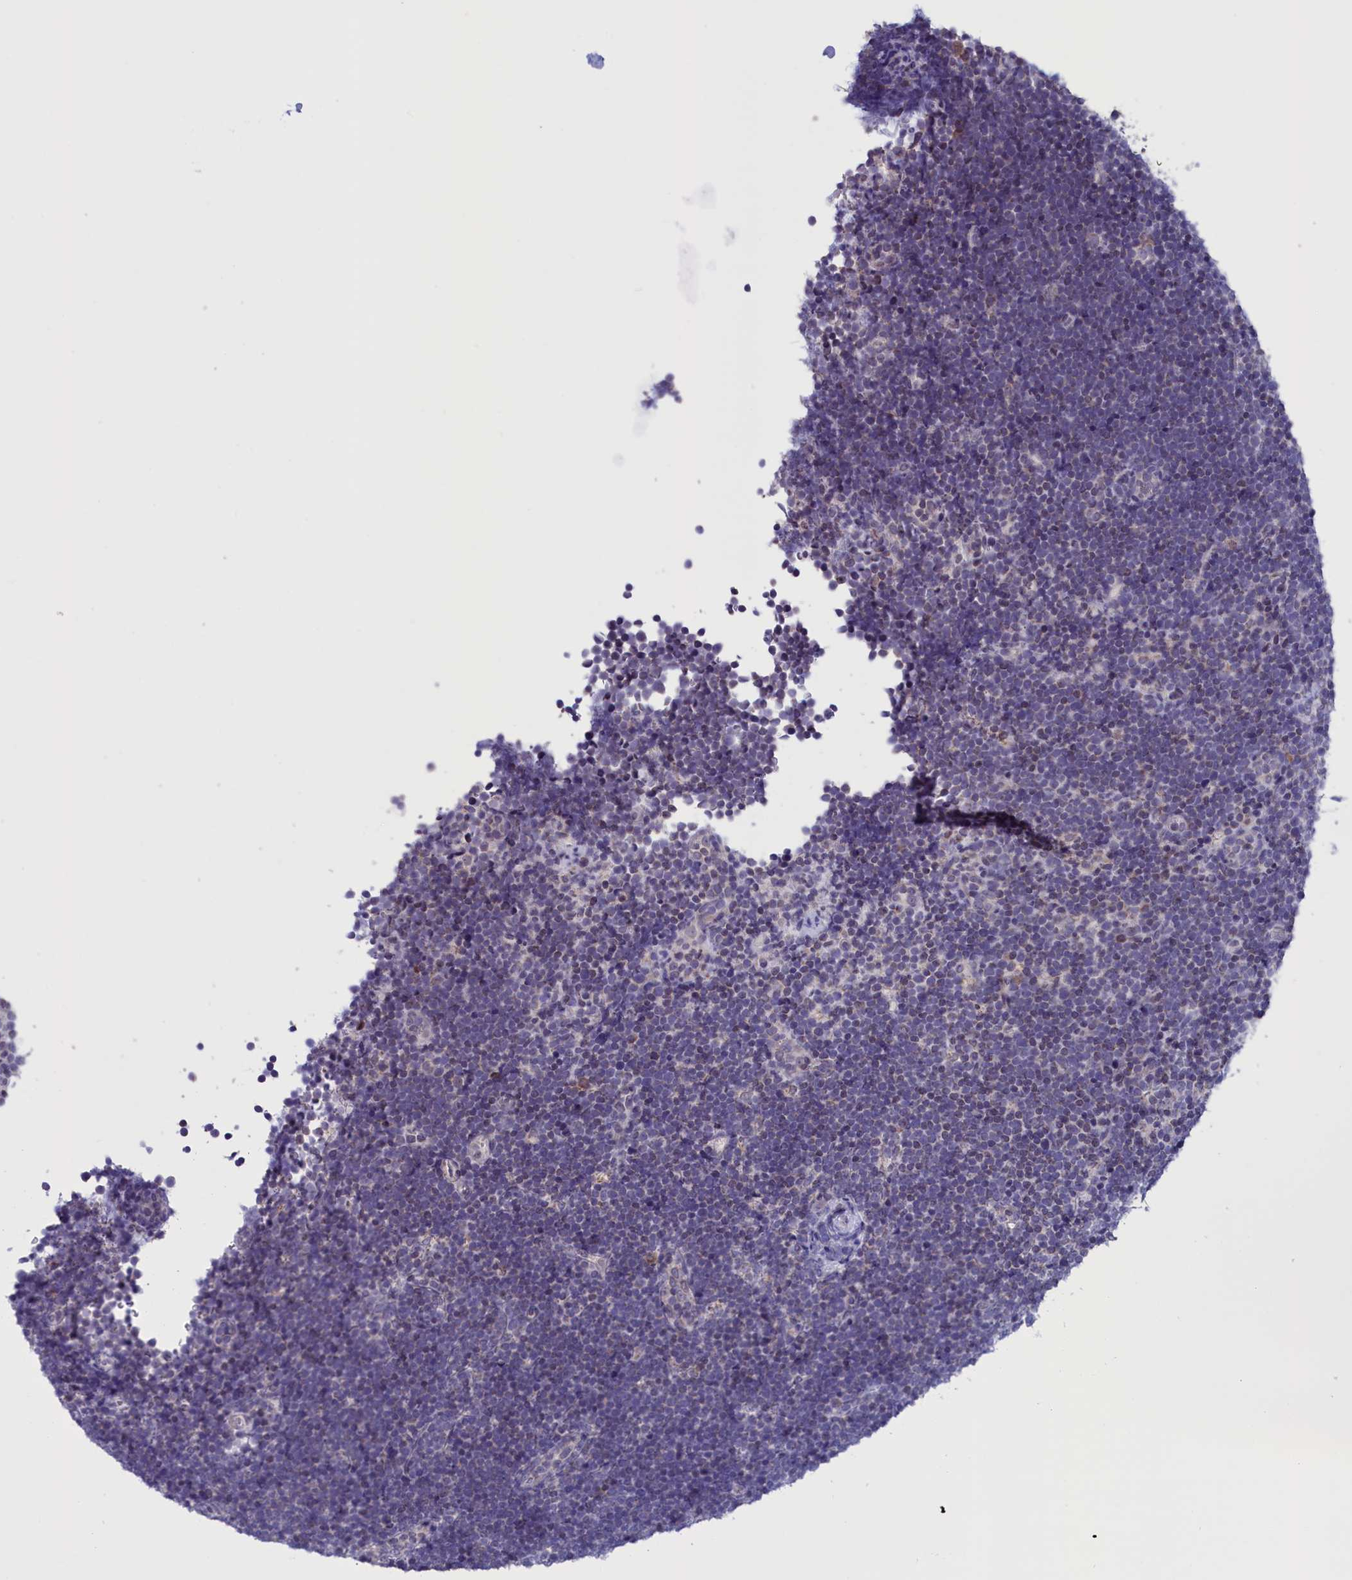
{"staining": {"intensity": "negative", "quantity": "none", "location": "none"}, "tissue": "lymphoma", "cell_type": "Tumor cells", "image_type": "cancer", "snomed": [{"axis": "morphology", "description": "Malignant lymphoma, non-Hodgkin's type, High grade"}, {"axis": "topography", "description": "Lymph node"}], "caption": "This is a micrograph of IHC staining of lymphoma, which shows no staining in tumor cells.", "gene": "PARS2", "patient": {"sex": "male", "age": 13}}